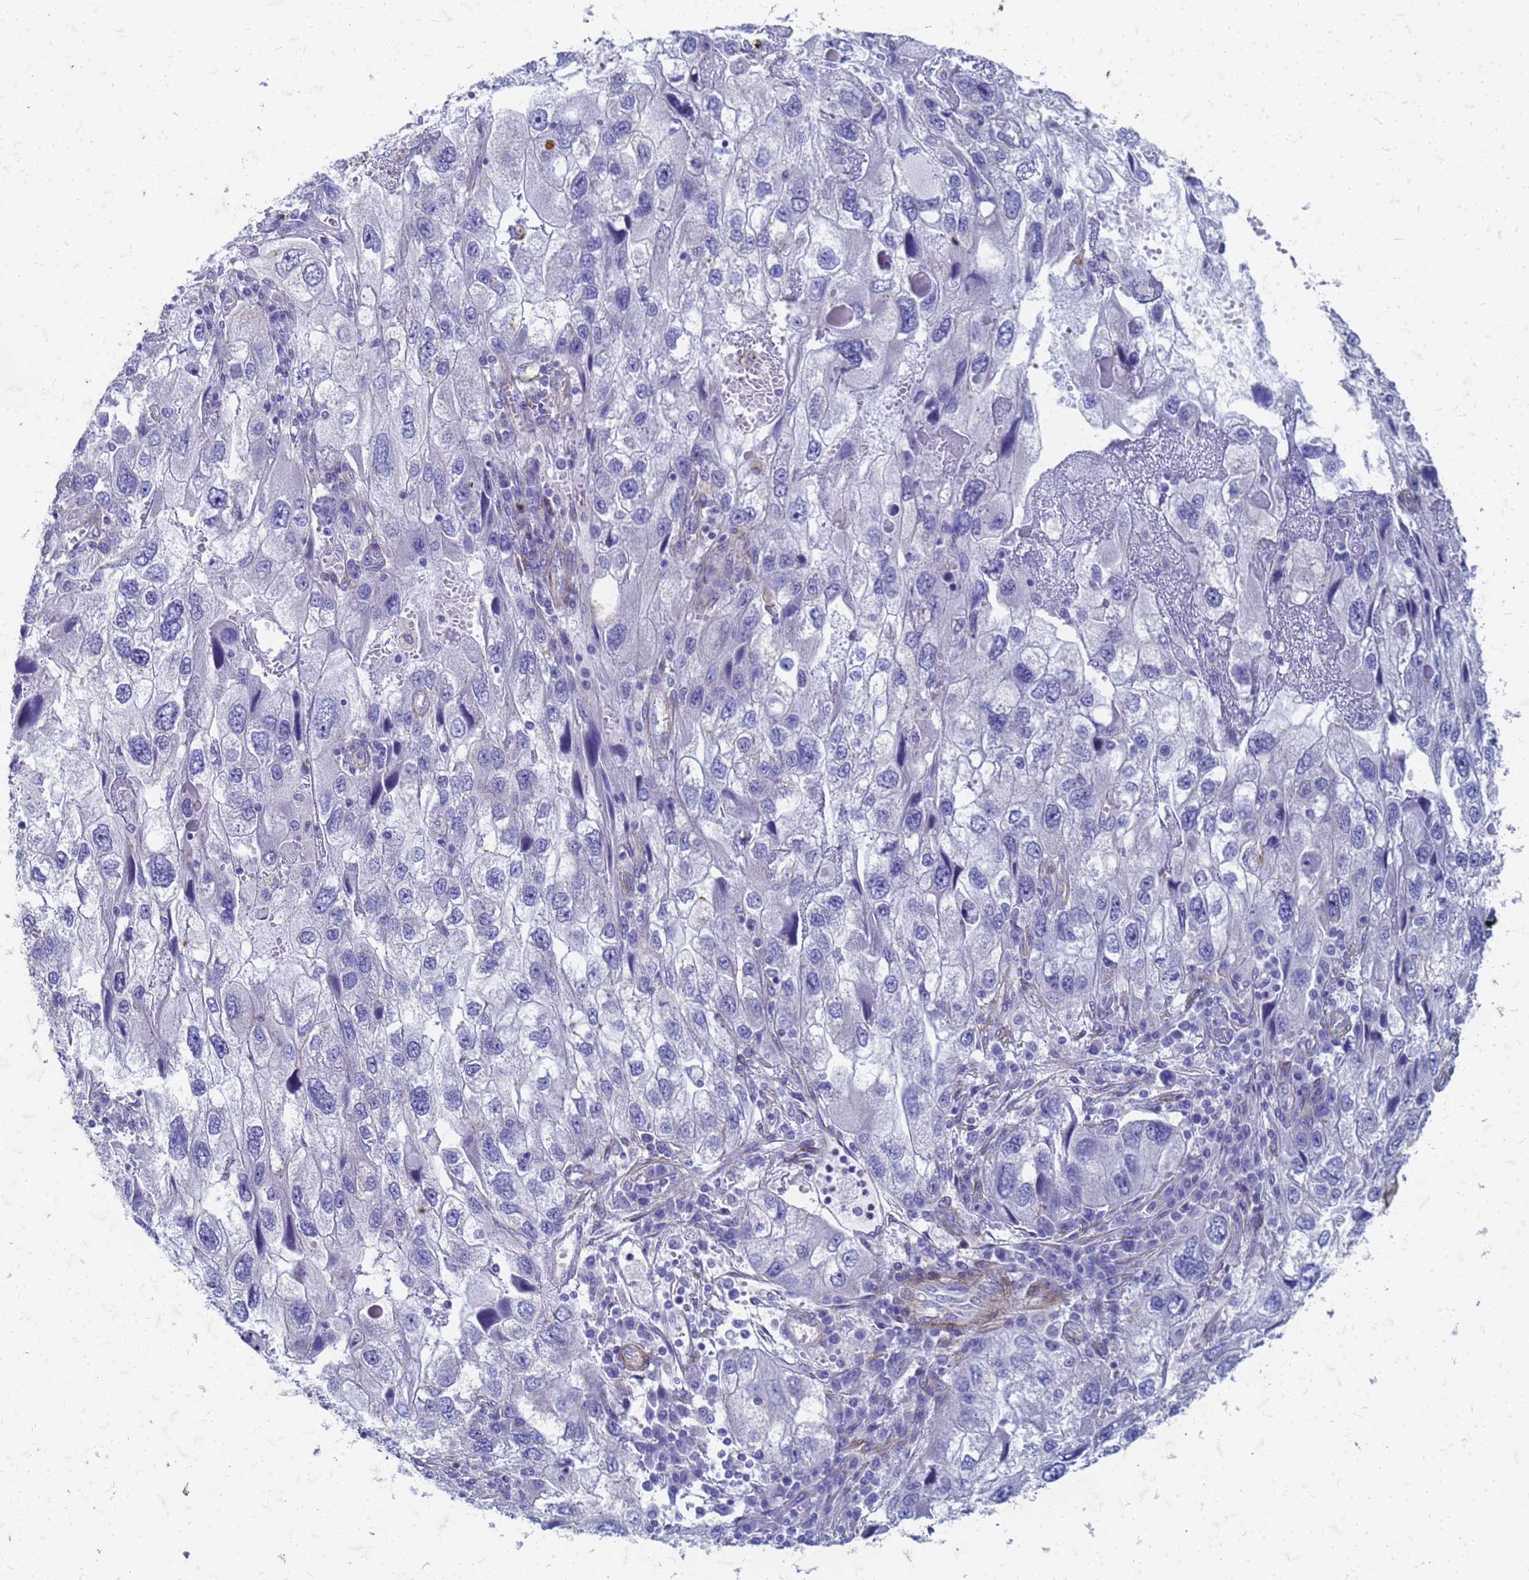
{"staining": {"intensity": "negative", "quantity": "none", "location": "none"}, "tissue": "endometrial cancer", "cell_type": "Tumor cells", "image_type": "cancer", "snomed": [{"axis": "morphology", "description": "Adenocarcinoma, NOS"}, {"axis": "topography", "description": "Endometrium"}], "caption": "Endometrial adenocarcinoma was stained to show a protein in brown. There is no significant staining in tumor cells.", "gene": "TRIM64B", "patient": {"sex": "female", "age": 49}}